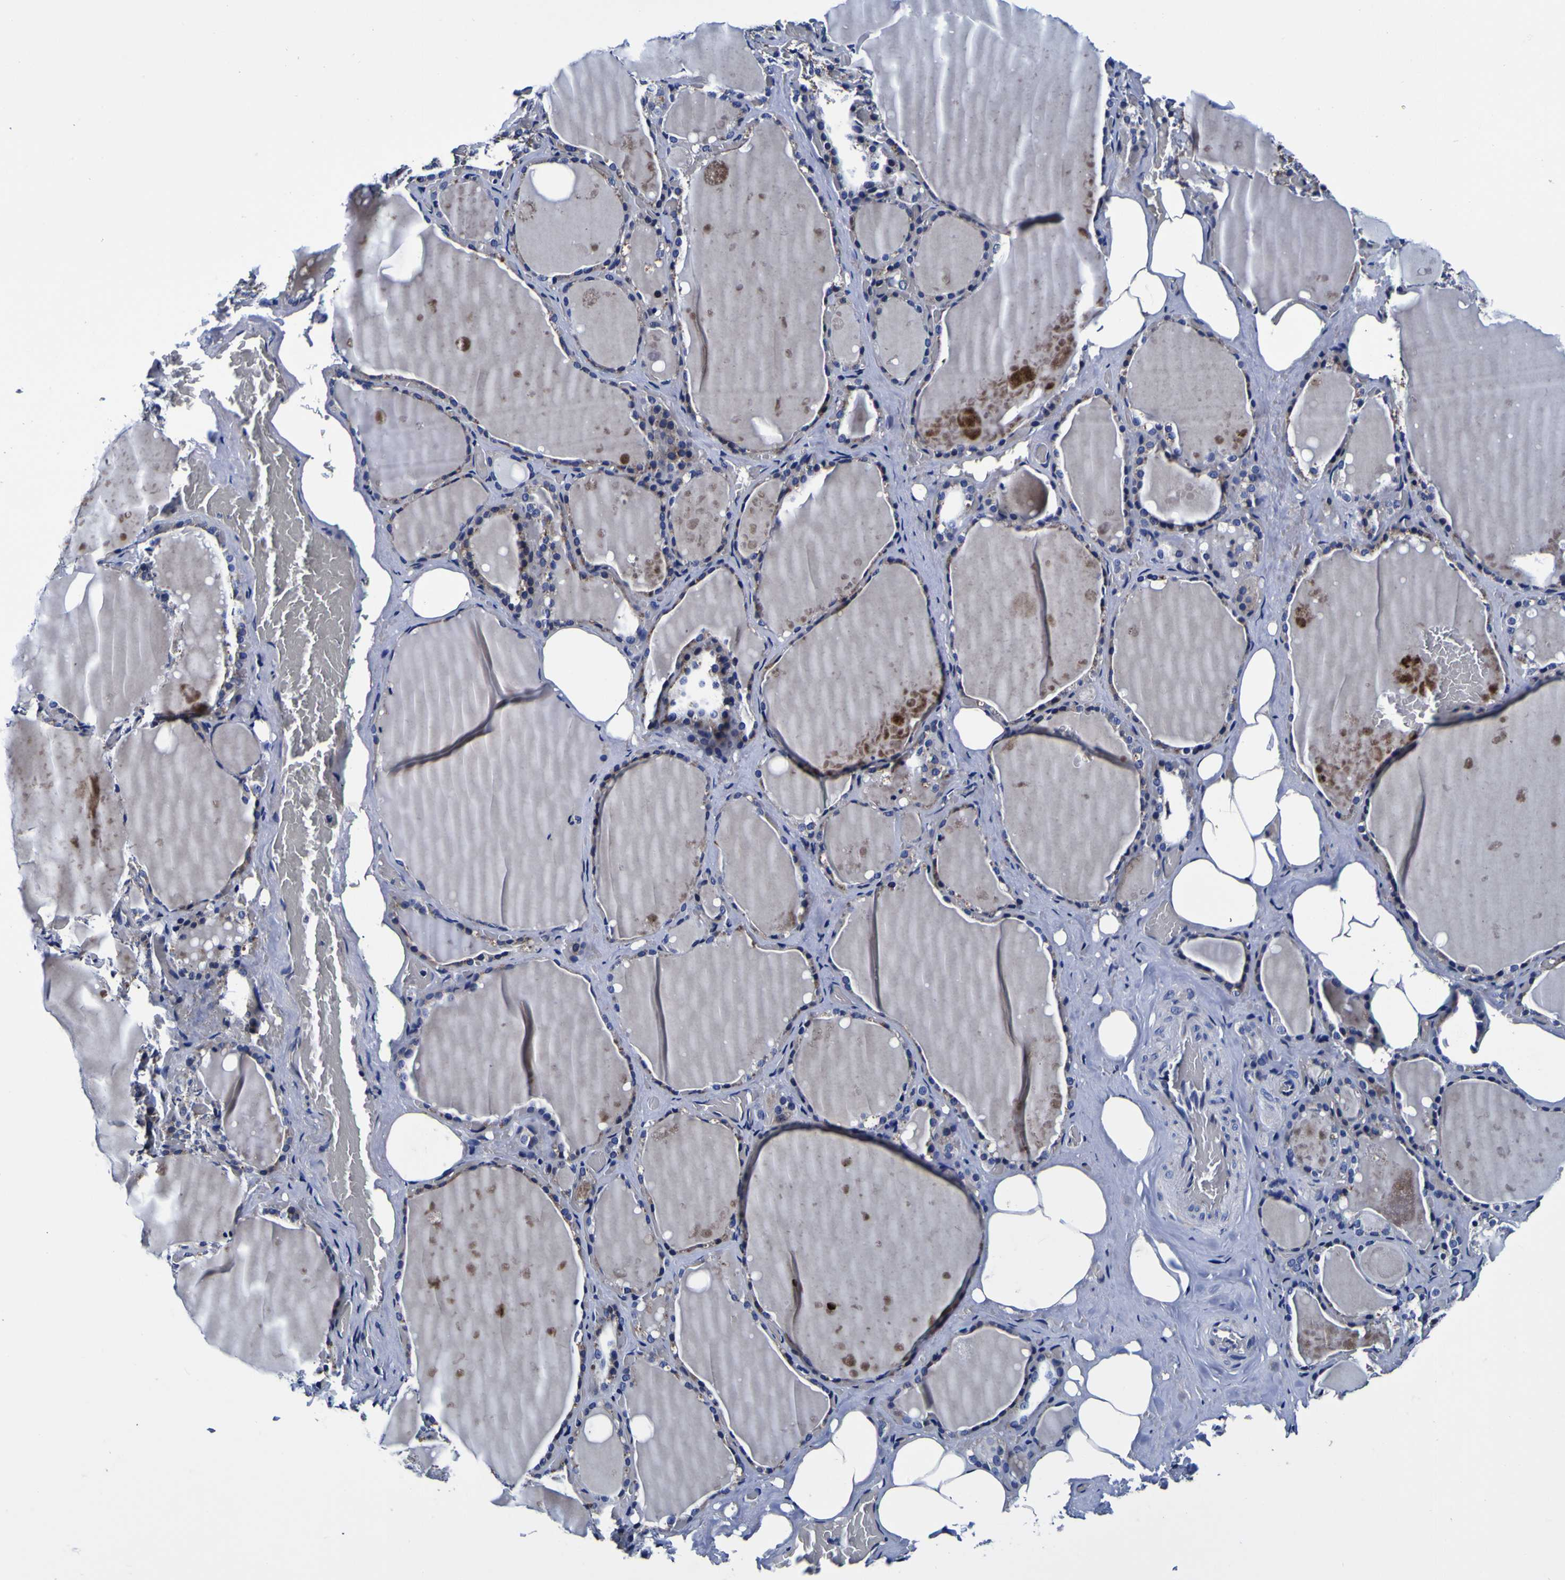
{"staining": {"intensity": "moderate", "quantity": ">75%", "location": "cytoplasmic/membranous"}, "tissue": "thyroid gland", "cell_type": "Glandular cells", "image_type": "normal", "snomed": [{"axis": "morphology", "description": "Normal tissue, NOS"}, {"axis": "topography", "description": "Thyroid gland"}], "caption": "Glandular cells exhibit moderate cytoplasmic/membranous expression in approximately >75% of cells in benign thyroid gland. (Stains: DAB in brown, nuclei in blue, Microscopy: brightfield microscopy at high magnification).", "gene": "PDLIM4", "patient": {"sex": "male", "age": 61}}